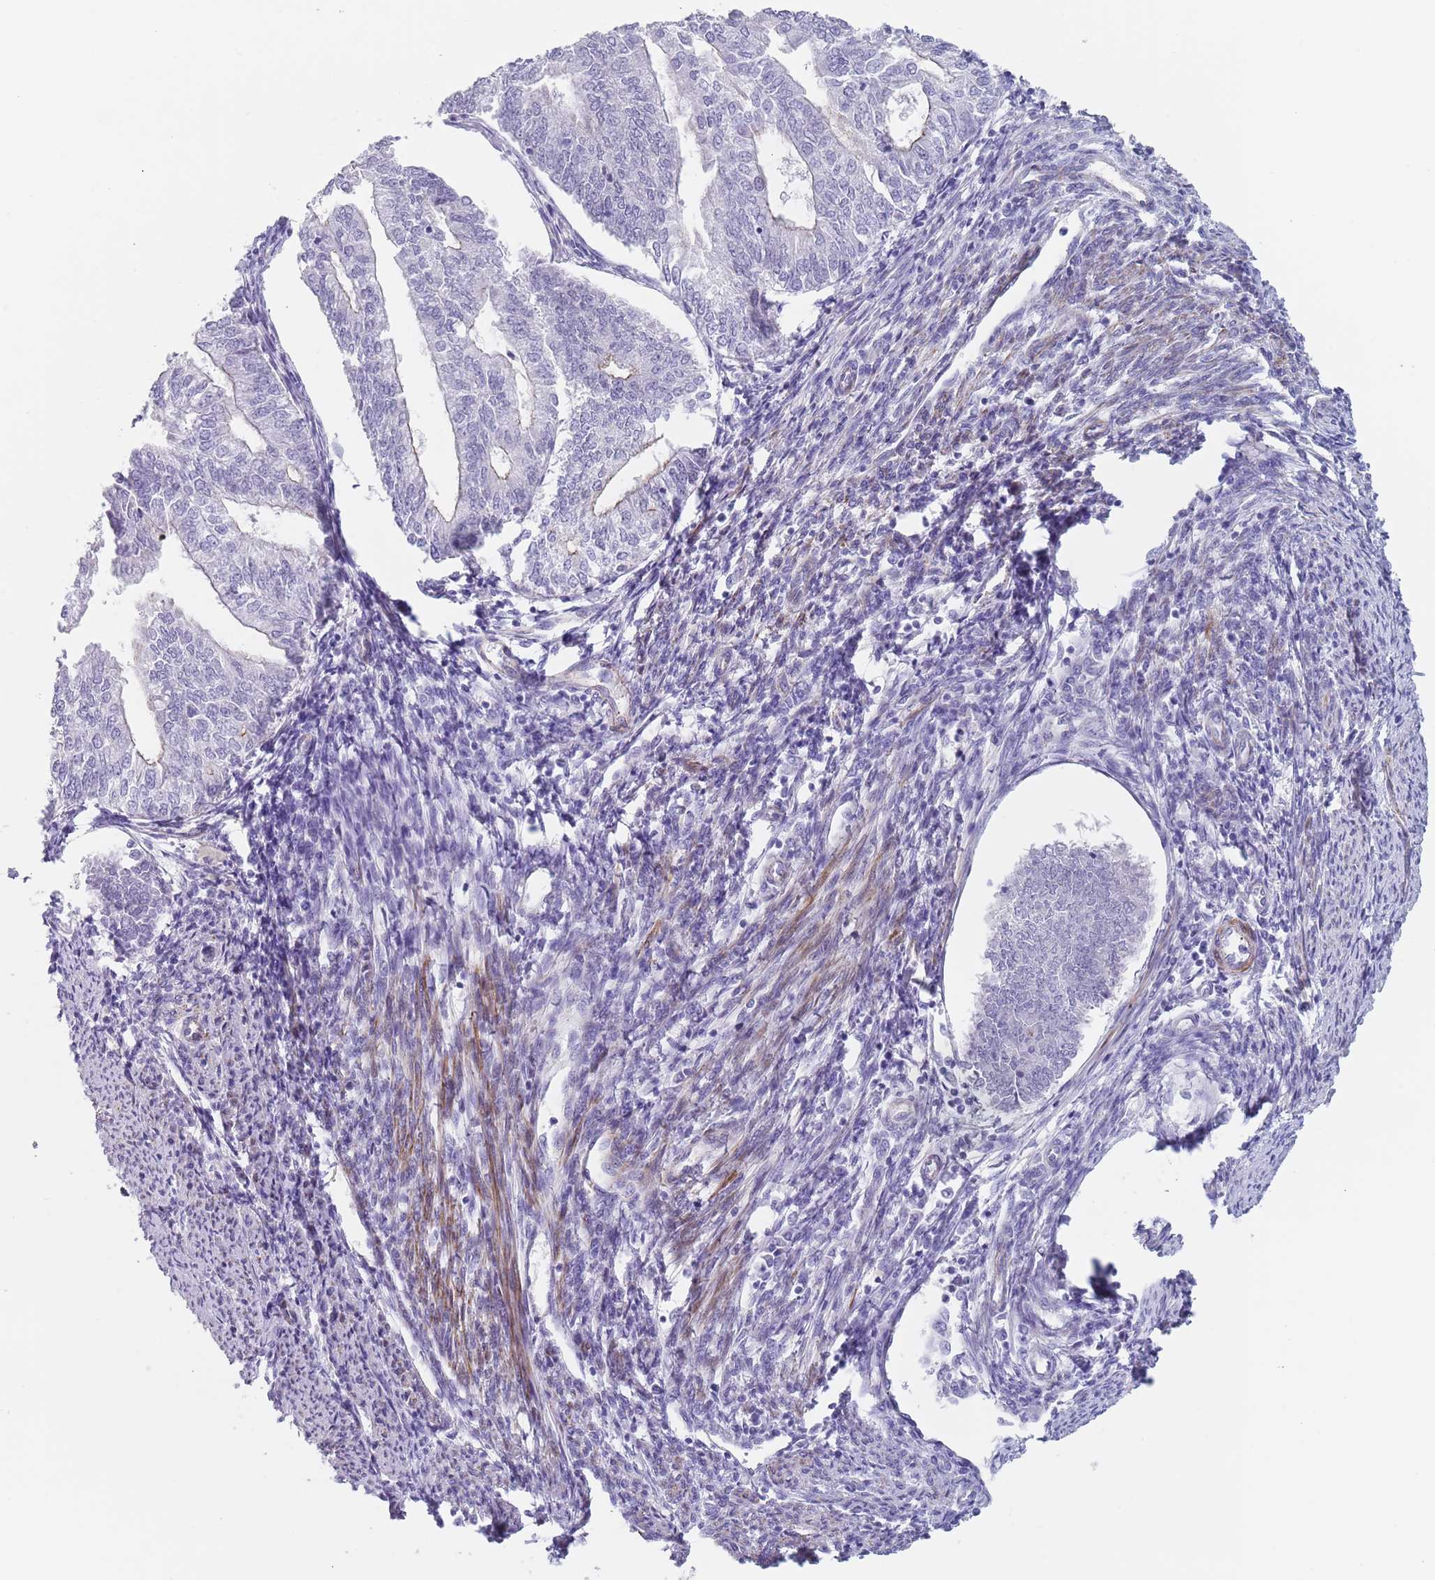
{"staining": {"intensity": "strong", "quantity": "25%-75%", "location": "cytoplasmic/membranous"}, "tissue": "smooth muscle", "cell_type": "Smooth muscle cells", "image_type": "normal", "snomed": [{"axis": "morphology", "description": "Normal tissue, NOS"}, {"axis": "topography", "description": "Smooth muscle"}, {"axis": "topography", "description": "Uterus"}], "caption": "The micrograph demonstrates a brown stain indicating the presence of a protein in the cytoplasmic/membranous of smooth muscle cells in smooth muscle. The staining was performed using DAB to visualize the protein expression in brown, while the nuclei were stained in blue with hematoxylin (Magnification: 20x).", "gene": "OR5A2", "patient": {"sex": "female", "age": 59}}